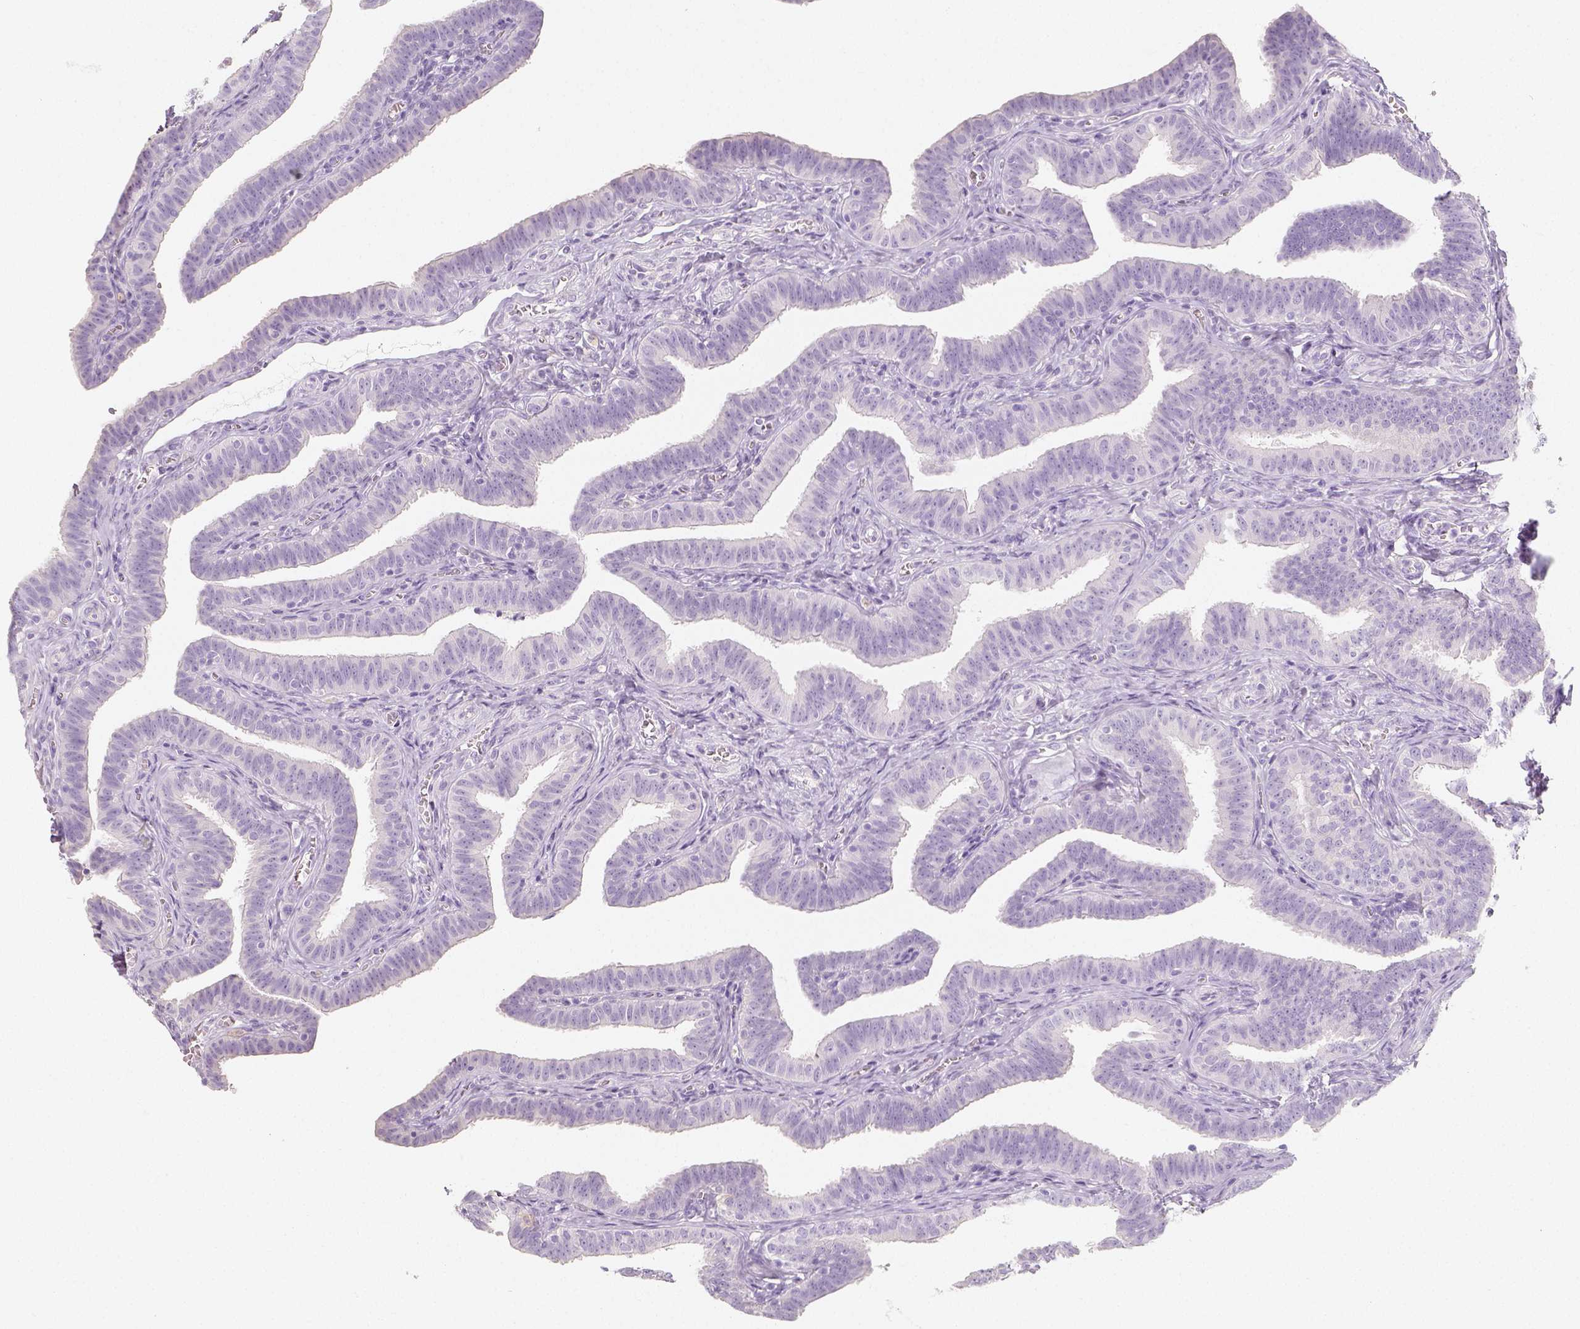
{"staining": {"intensity": "negative", "quantity": "none", "location": "none"}, "tissue": "fallopian tube", "cell_type": "Glandular cells", "image_type": "normal", "snomed": [{"axis": "morphology", "description": "Normal tissue, NOS"}, {"axis": "topography", "description": "Fallopian tube"}], "caption": "Immunohistochemical staining of benign human fallopian tube exhibits no significant positivity in glandular cells. (IHC, brightfield microscopy, high magnification).", "gene": "NECAB2", "patient": {"sex": "female", "age": 25}}